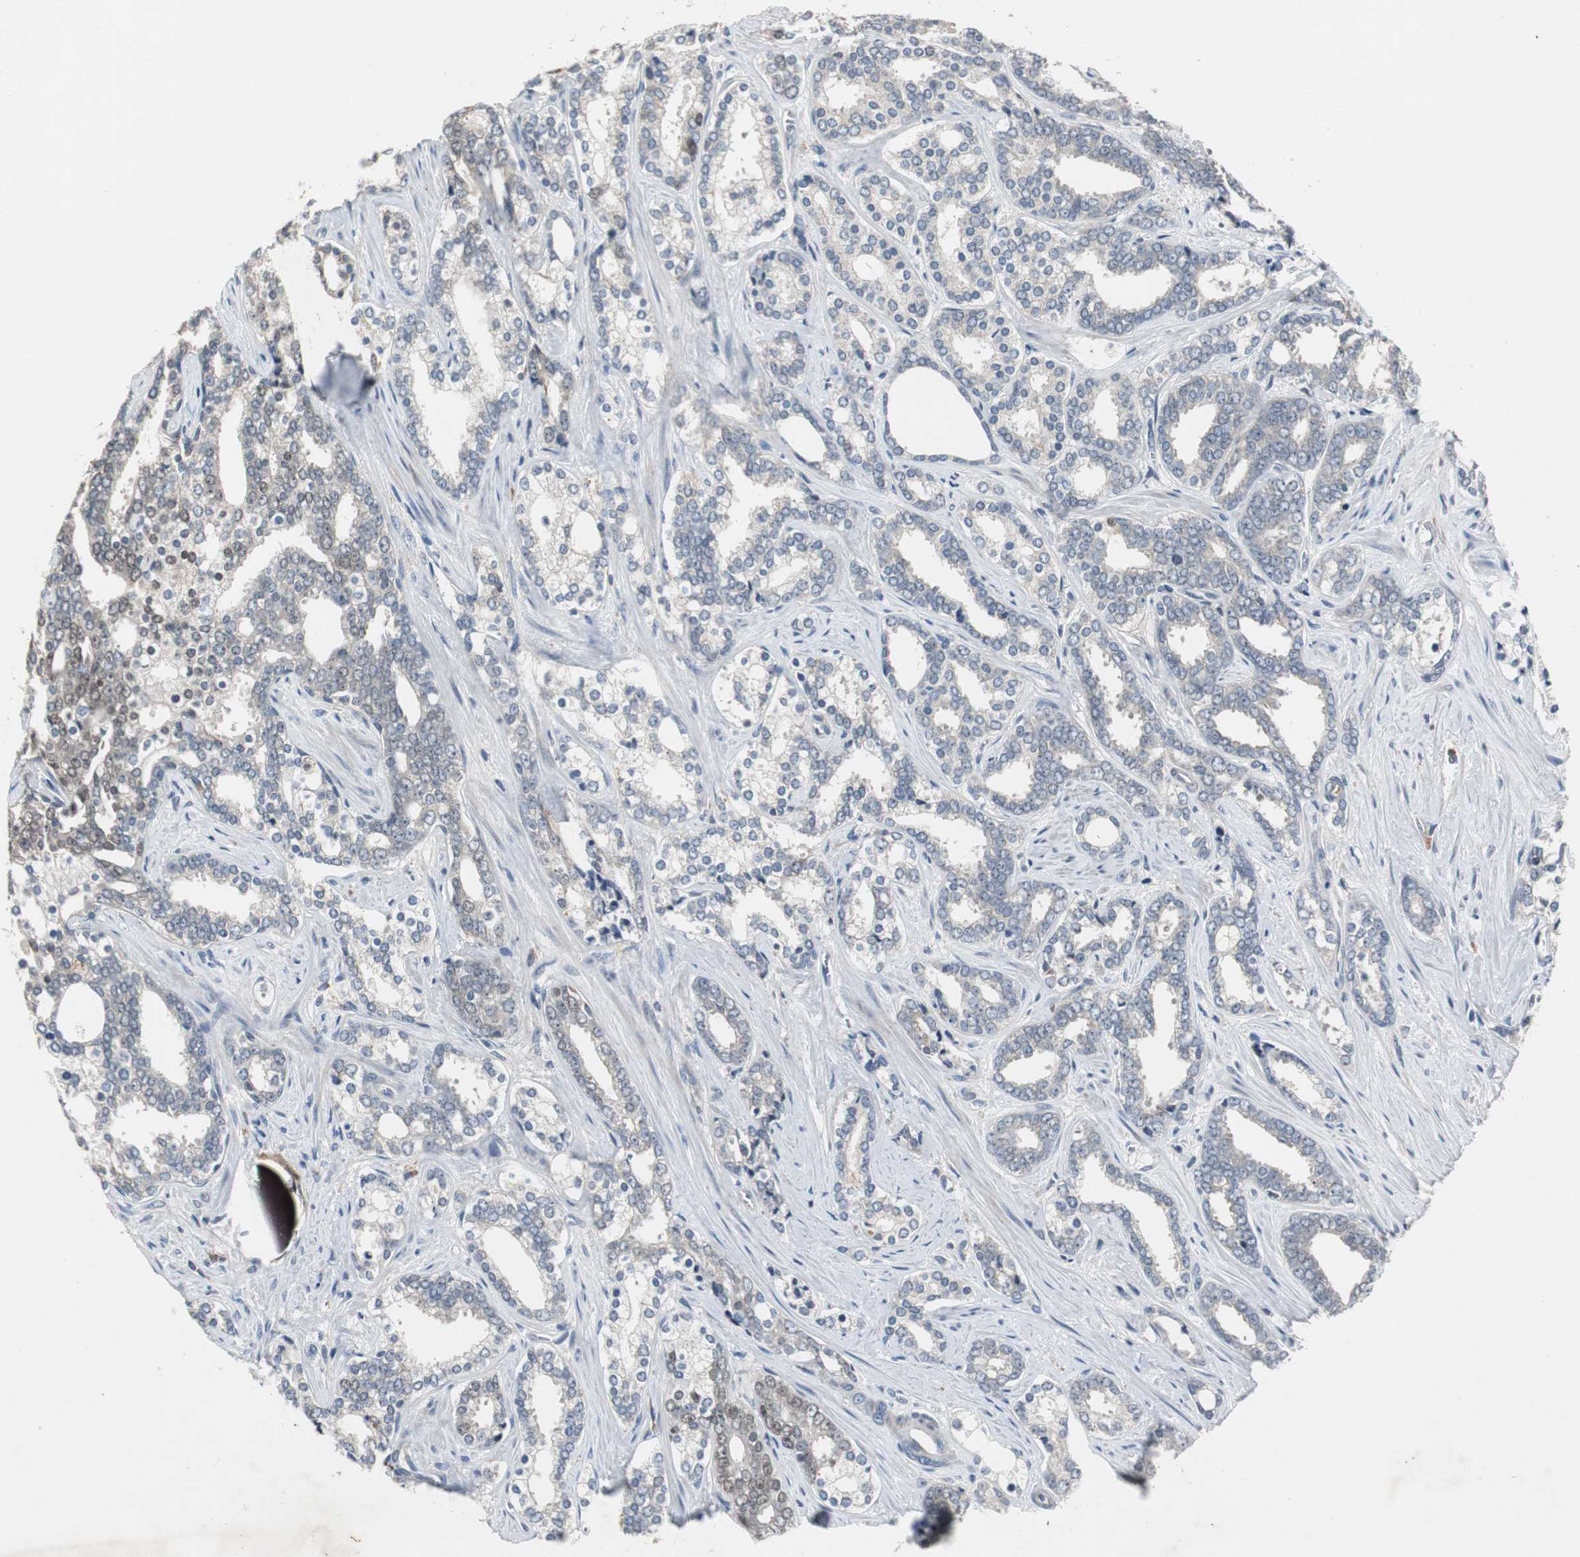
{"staining": {"intensity": "negative", "quantity": "none", "location": "none"}, "tissue": "prostate cancer", "cell_type": "Tumor cells", "image_type": "cancer", "snomed": [{"axis": "morphology", "description": "Adenocarcinoma, High grade"}, {"axis": "topography", "description": "Prostate"}], "caption": "There is no significant positivity in tumor cells of prostate adenocarcinoma (high-grade).", "gene": "MYT1", "patient": {"sex": "male", "age": 67}}